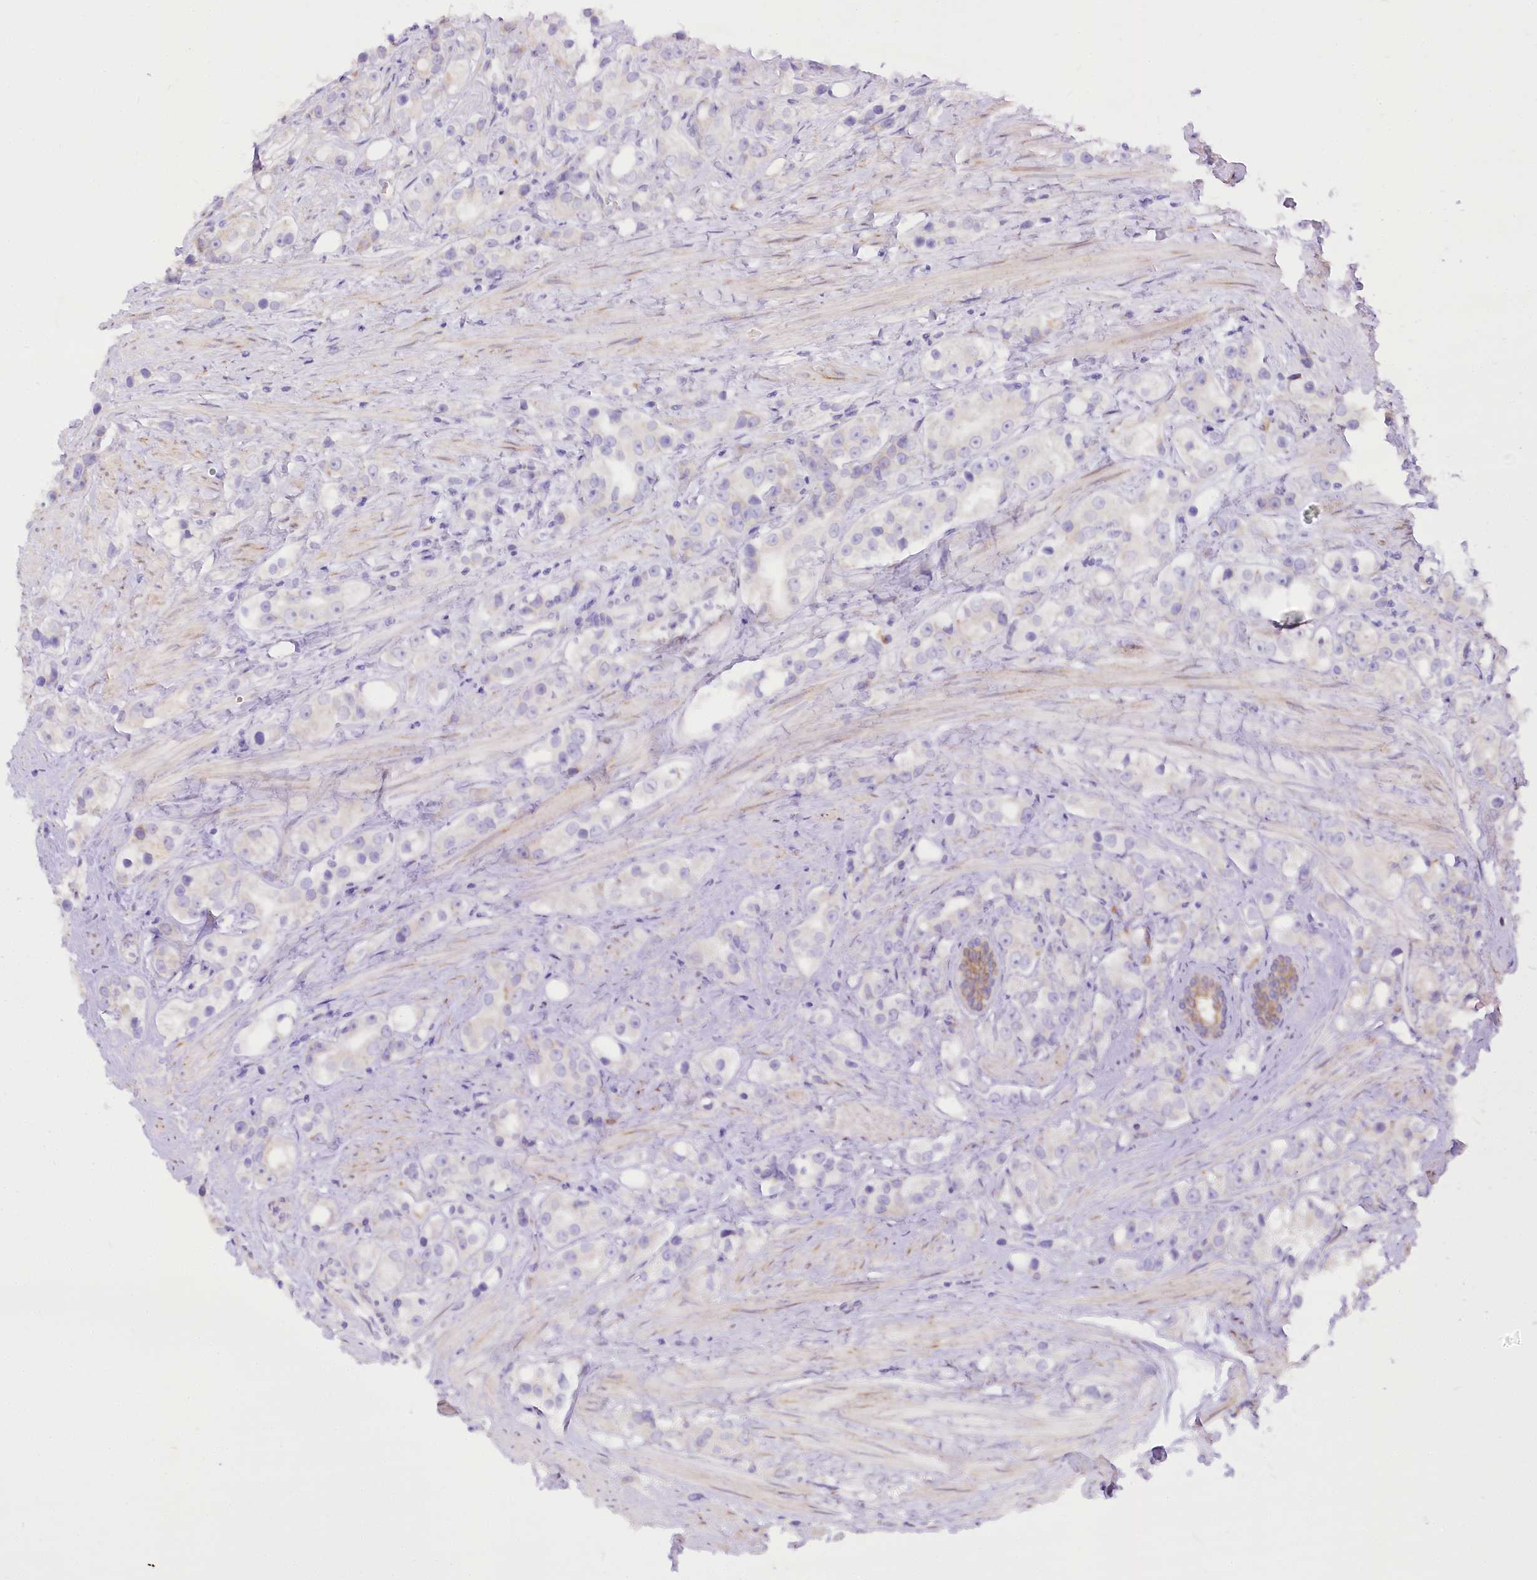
{"staining": {"intensity": "negative", "quantity": "none", "location": "none"}, "tissue": "prostate cancer", "cell_type": "Tumor cells", "image_type": "cancer", "snomed": [{"axis": "morphology", "description": "Adenocarcinoma, NOS"}, {"axis": "topography", "description": "Prostate"}], "caption": "IHC image of human prostate adenocarcinoma stained for a protein (brown), which exhibits no staining in tumor cells.", "gene": "STT3B", "patient": {"sex": "male", "age": 79}}